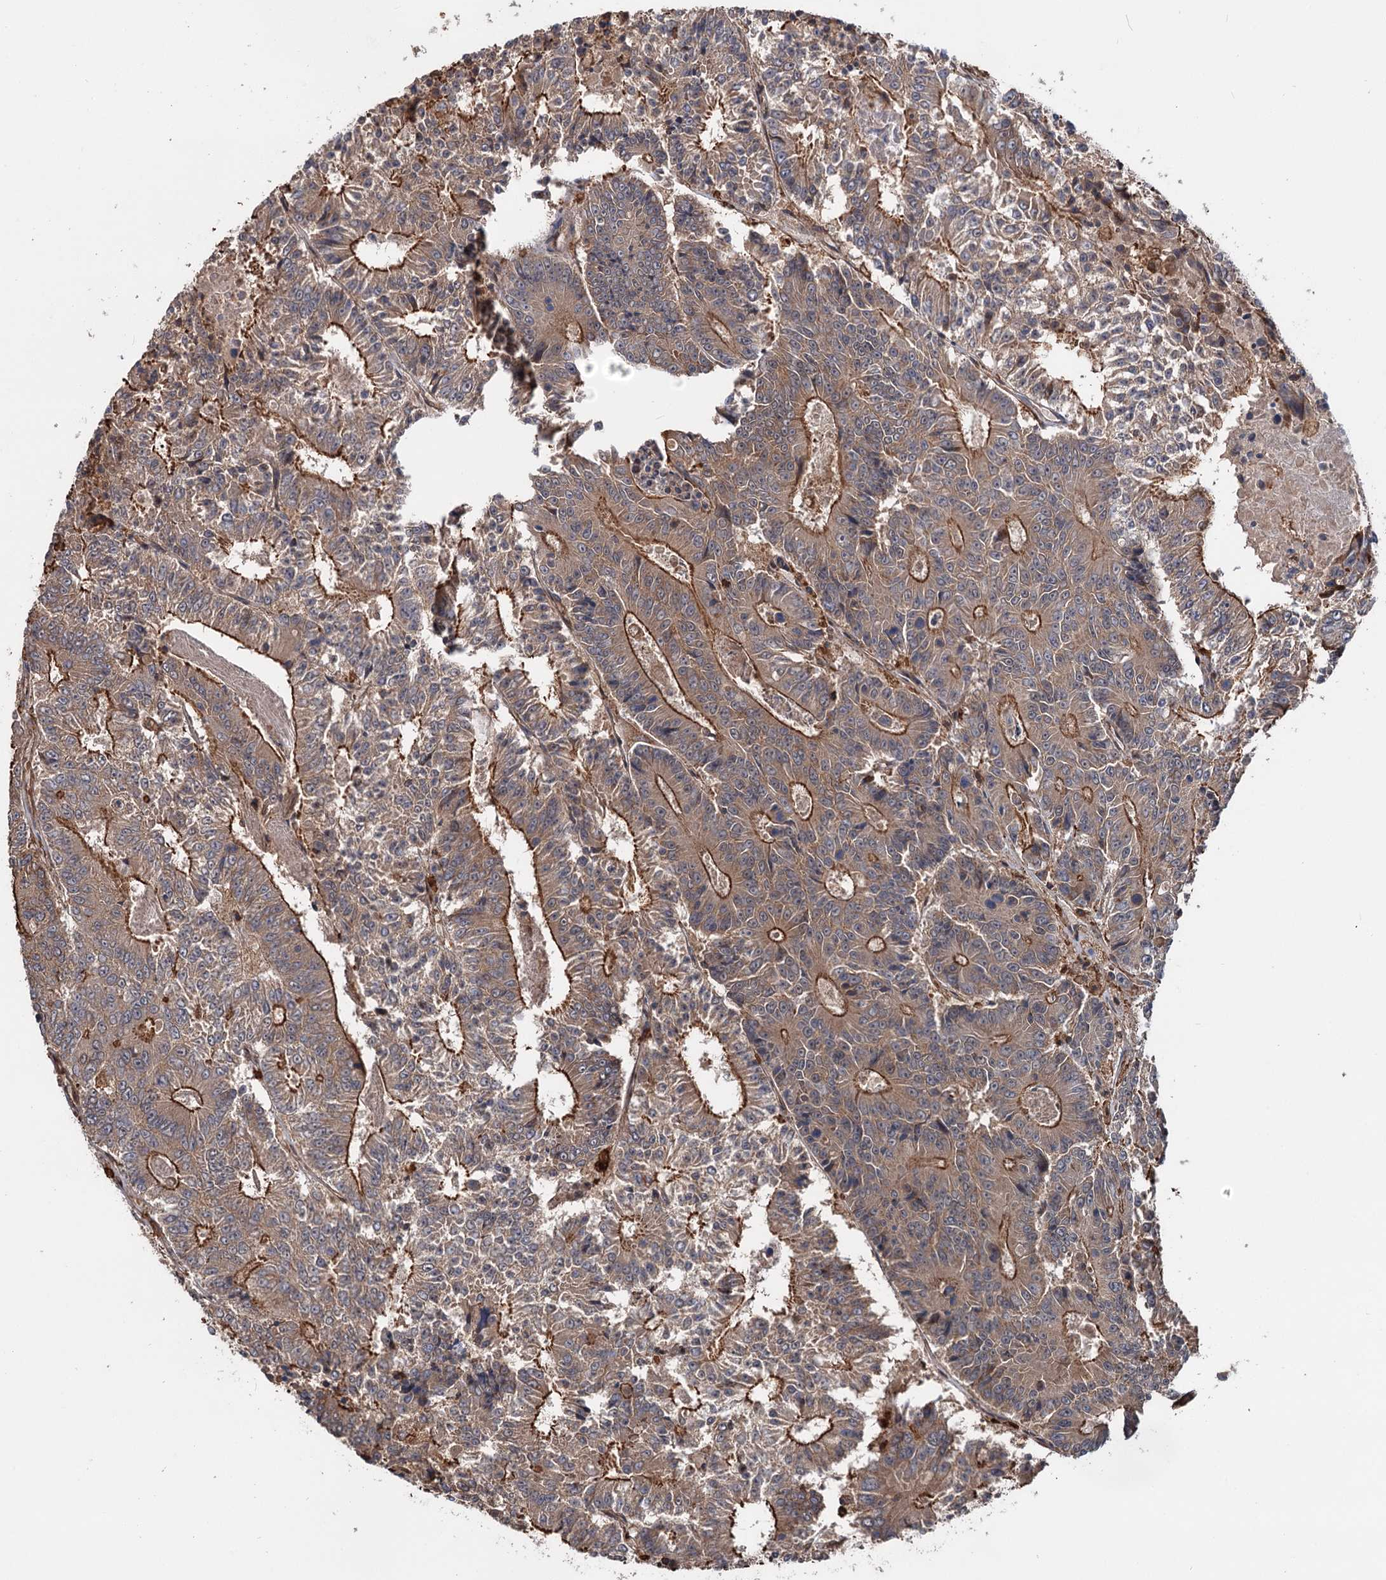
{"staining": {"intensity": "moderate", "quantity": ">75%", "location": "cytoplasmic/membranous"}, "tissue": "colorectal cancer", "cell_type": "Tumor cells", "image_type": "cancer", "snomed": [{"axis": "morphology", "description": "Adenocarcinoma, NOS"}, {"axis": "topography", "description": "Colon"}], "caption": "Colorectal cancer stained for a protein (brown) shows moderate cytoplasmic/membranous positive positivity in about >75% of tumor cells.", "gene": "GRIP1", "patient": {"sex": "male", "age": 83}}